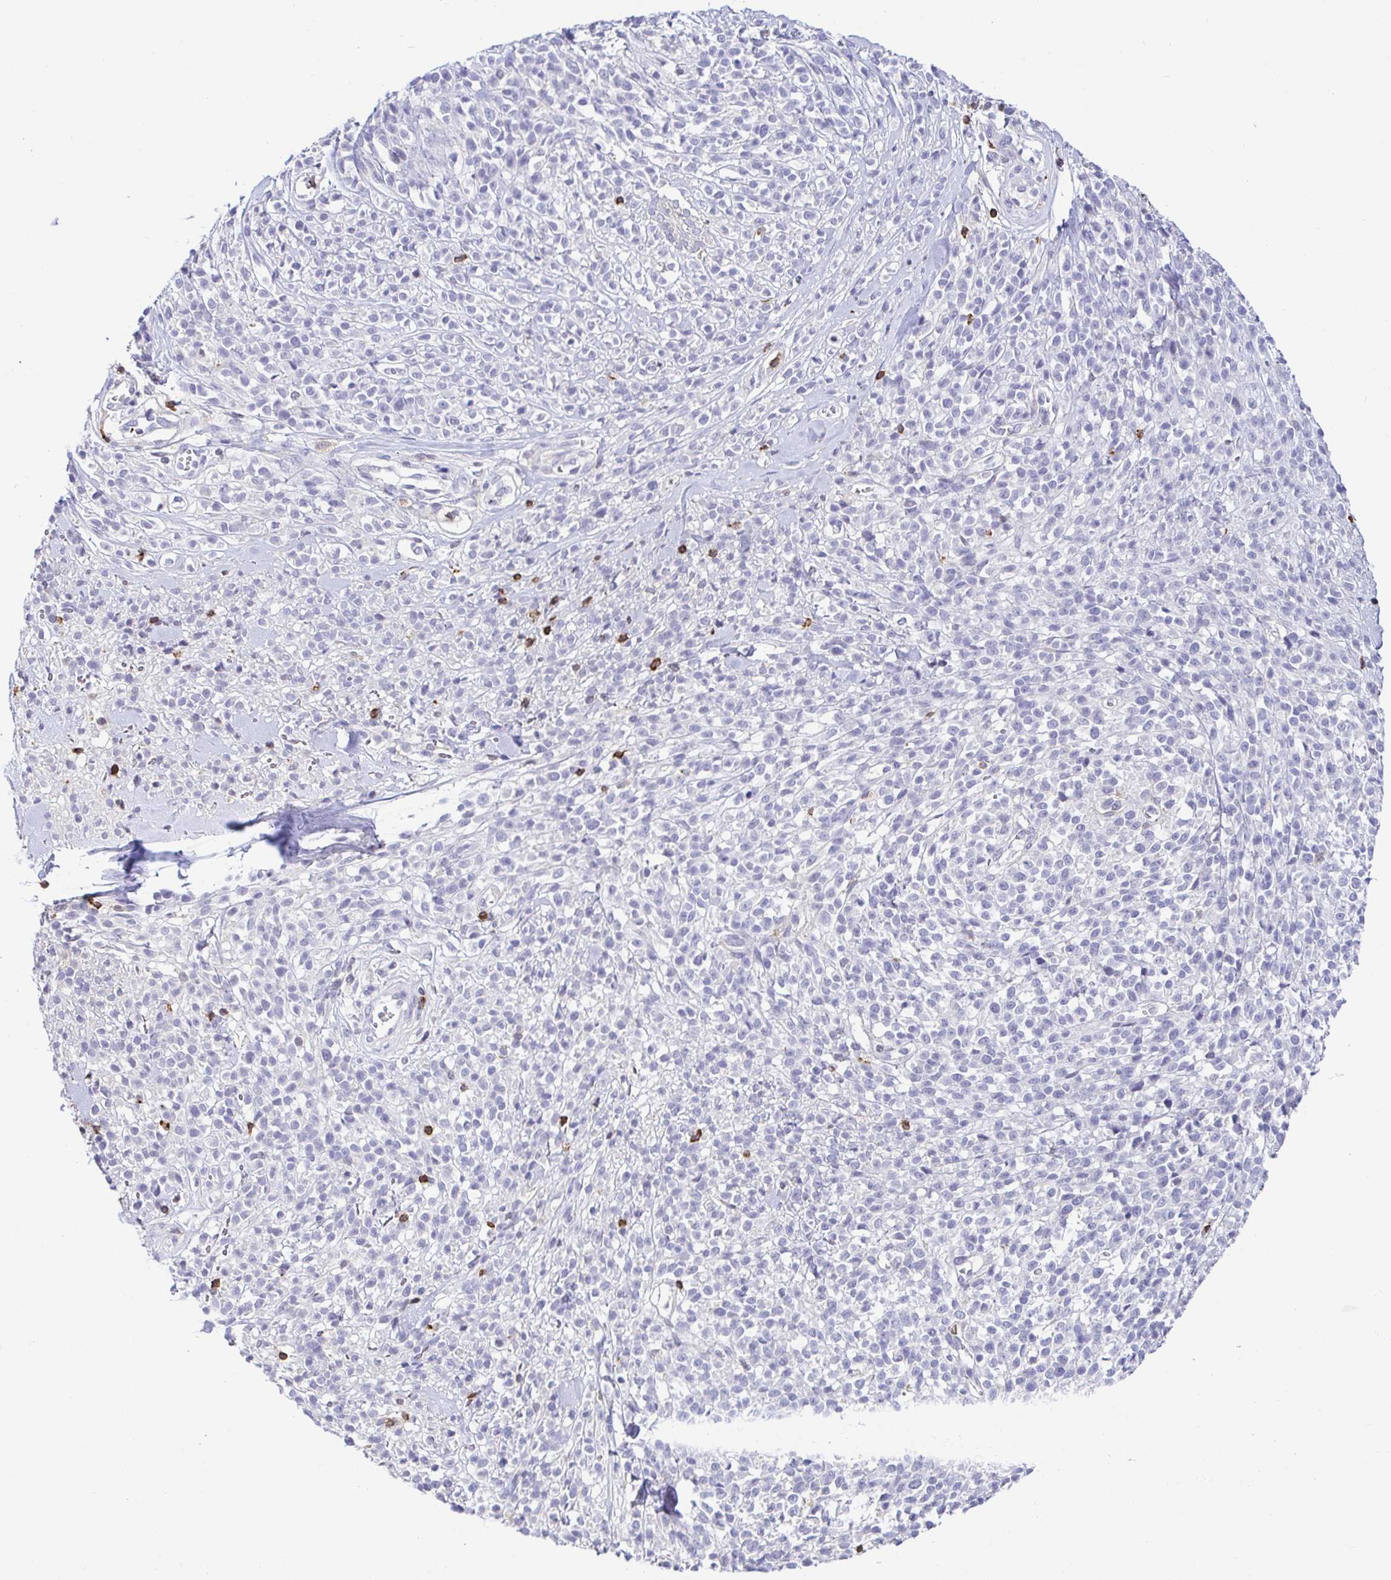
{"staining": {"intensity": "negative", "quantity": "none", "location": "none"}, "tissue": "melanoma", "cell_type": "Tumor cells", "image_type": "cancer", "snomed": [{"axis": "morphology", "description": "Malignant melanoma, NOS"}, {"axis": "topography", "description": "Skin"}, {"axis": "topography", "description": "Skin of trunk"}], "caption": "Tumor cells show no significant protein expression in malignant melanoma.", "gene": "SKAP1", "patient": {"sex": "male", "age": 74}}